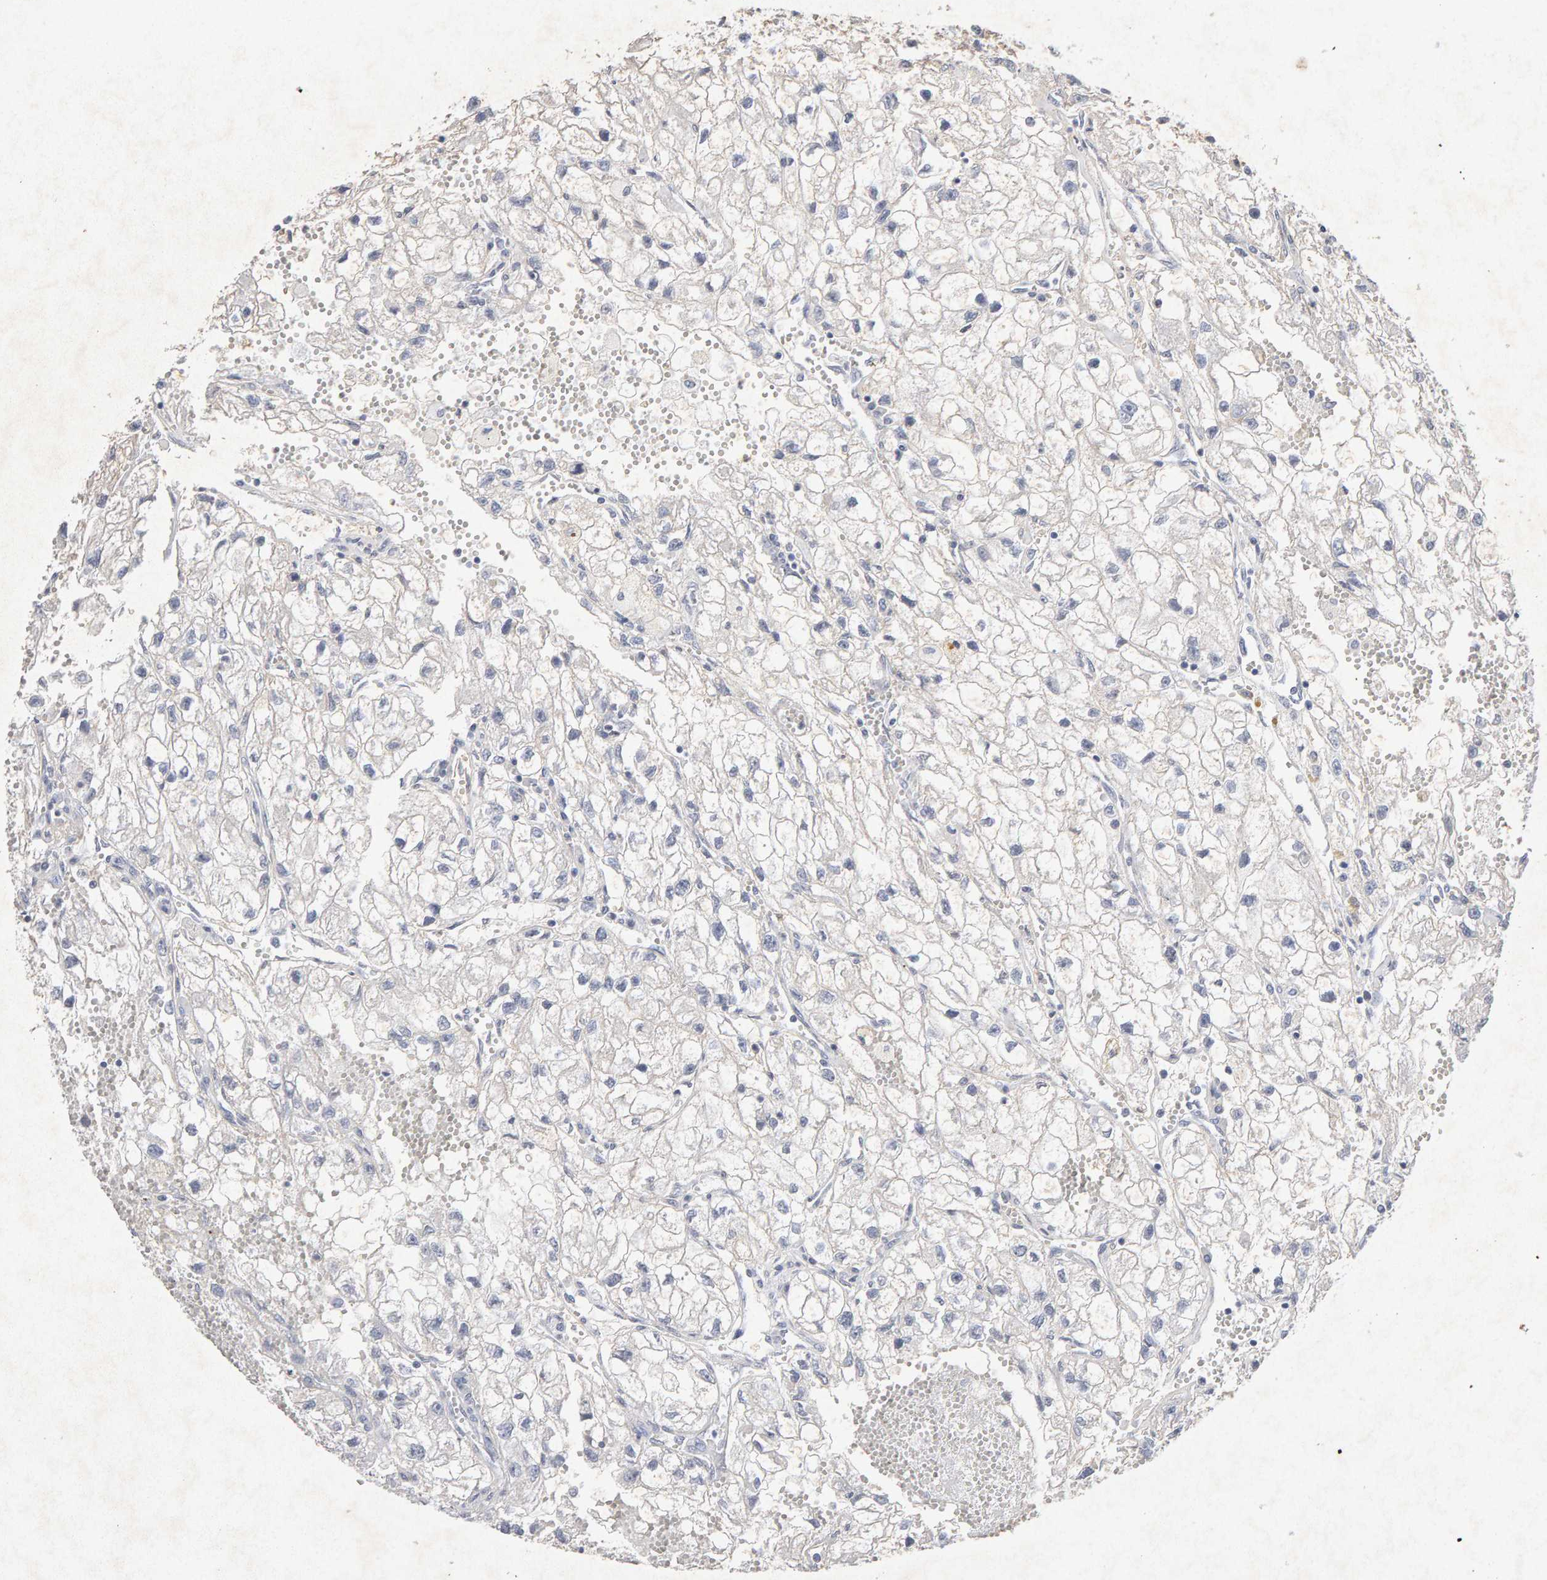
{"staining": {"intensity": "negative", "quantity": "none", "location": "none"}, "tissue": "renal cancer", "cell_type": "Tumor cells", "image_type": "cancer", "snomed": [{"axis": "morphology", "description": "Adenocarcinoma, NOS"}, {"axis": "topography", "description": "Kidney"}], "caption": "A high-resolution image shows IHC staining of renal cancer (adenocarcinoma), which demonstrates no significant expression in tumor cells.", "gene": "PTPRM", "patient": {"sex": "female", "age": 70}}